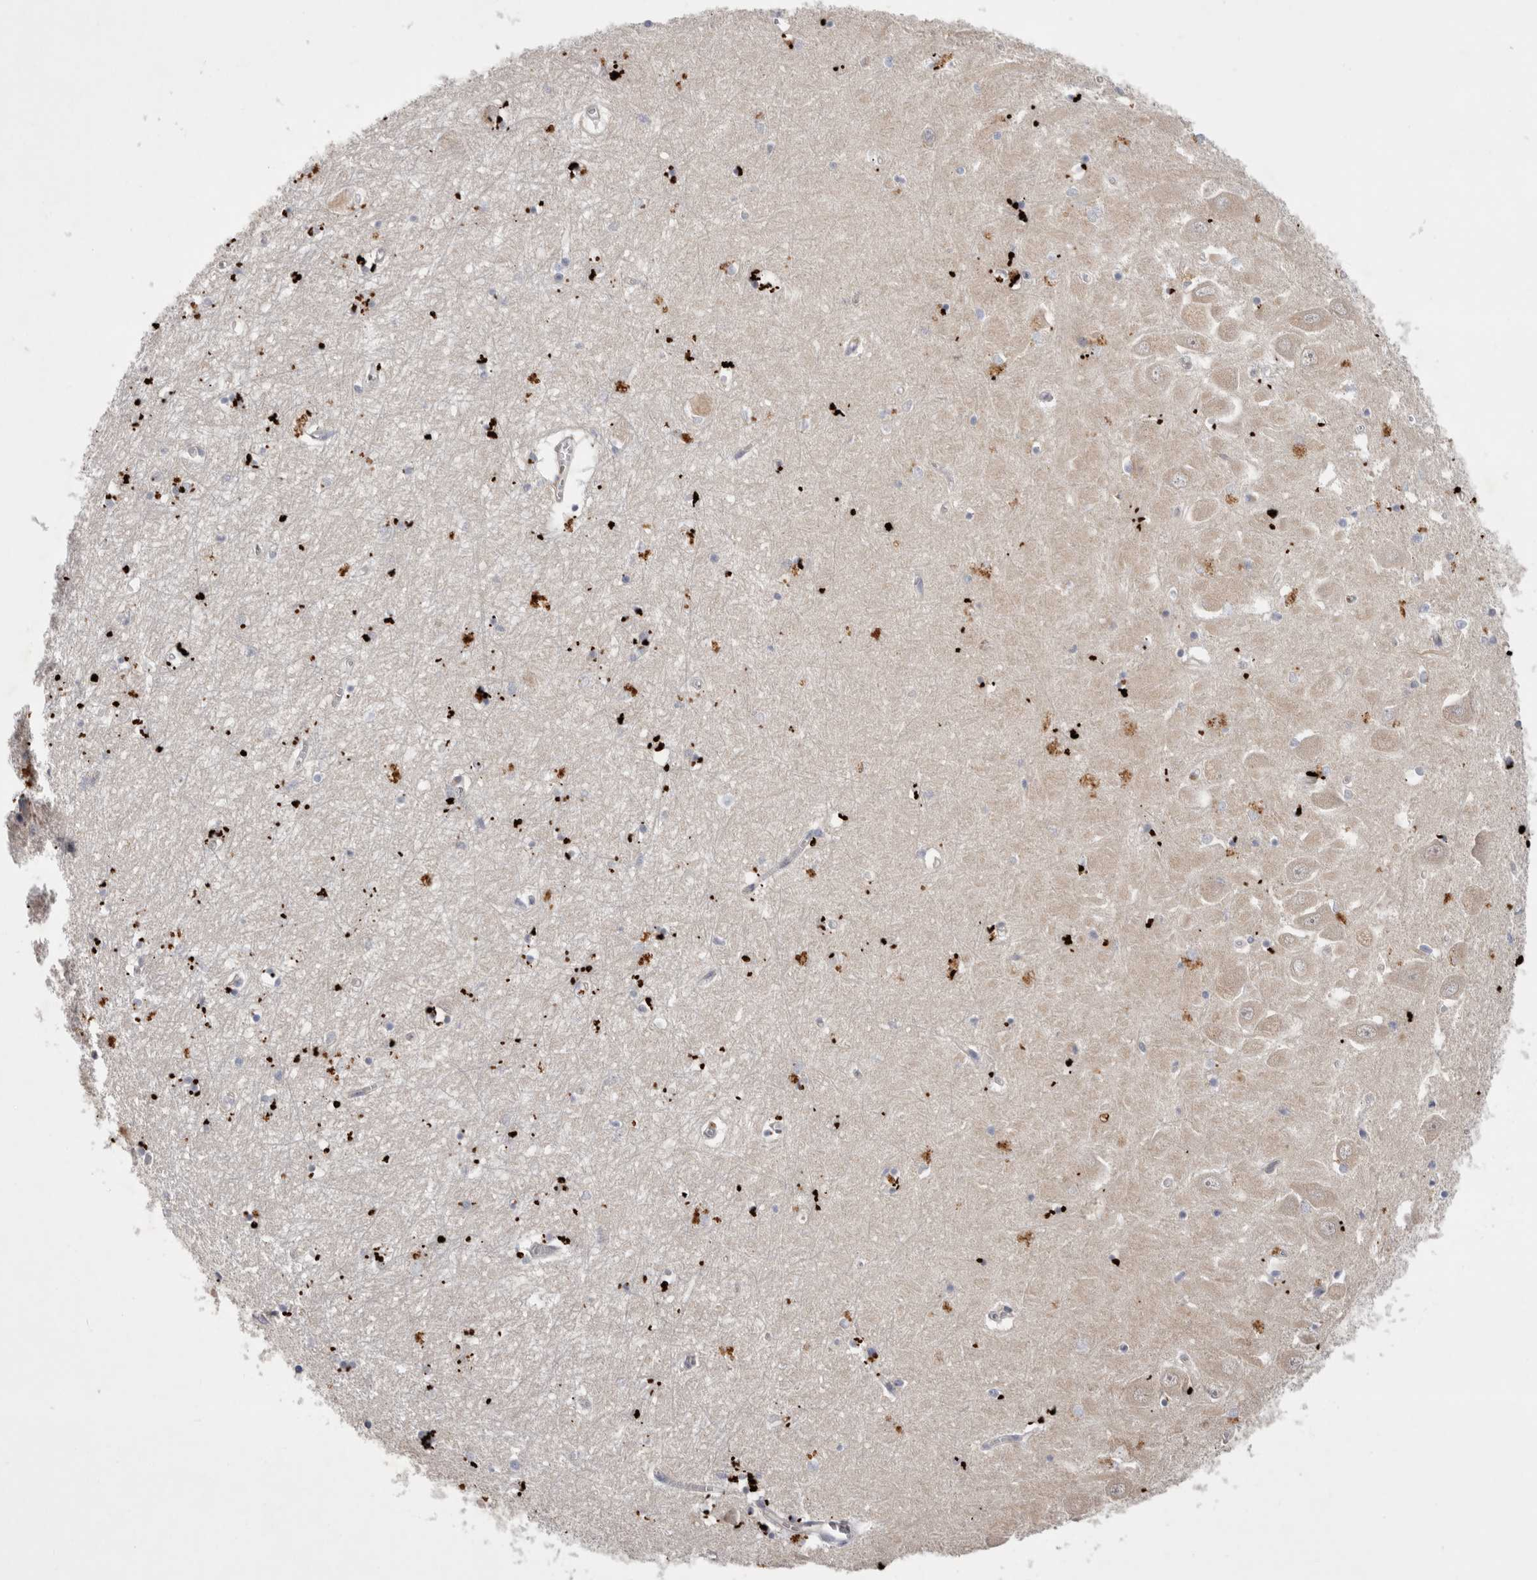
{"staining": {"intensity": "negative", "quantity": "none", "location": "none"}, "tissue": "hippocampus", "cell_type": "Glial cells", "image_type": "normal", "snomed": [{"axis": "morphology", "description": "Normal tissue, NOS"}, {"axis": "topography", "description": "Hippocampus"}], "caption": "Histopathology image shows no protein staining in glial cells of unremarkable hippocampus. (DAB (3,3'-diaminobenzidine) immunohistochemistry, high magnification).", "gene": "MTFR1L", "patient": {"sex": "male", "age": 70}}